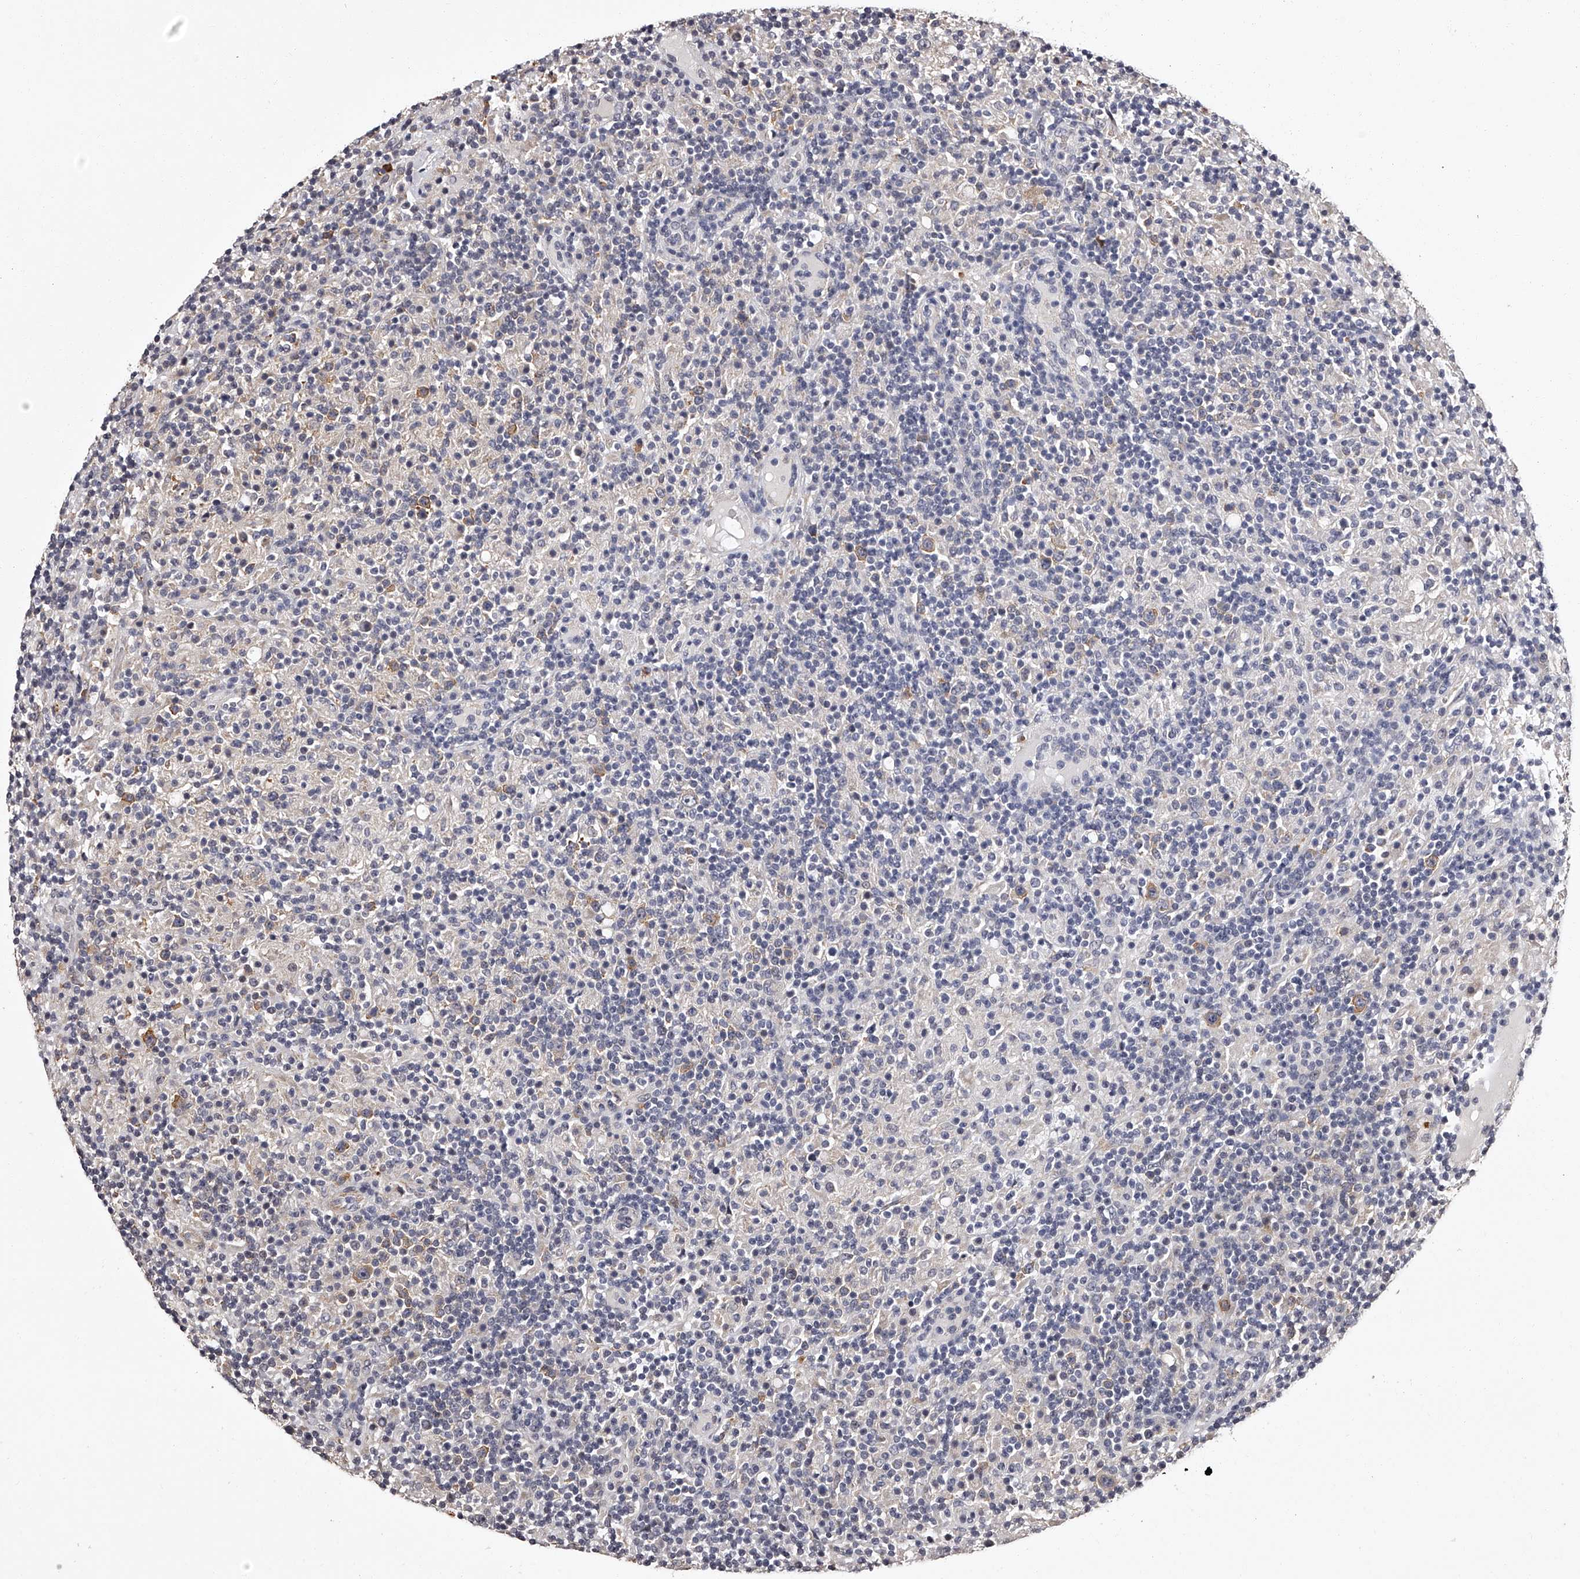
{"staining": {"intensity": "moderate", "quantity": ">75%", "location": "cytoplasmic/membranous"}, "tissue": "lymphoma", "cell_type": "Tumor cells", "image_type": "cancer", "snomed": [{"axis": "morphology", "description": "Hodgkin's disease, NOS"}, {"axis": "topography", "description": "Lymph node"}], "caption": "IHC (DAB) staining of lymphoma exhibits moderate cytoplasmic/membranous protein staining in approximately >75% of tumor cells.", "gene": "RSC1A1", "patient": {"sex": "male", "age": 70}}